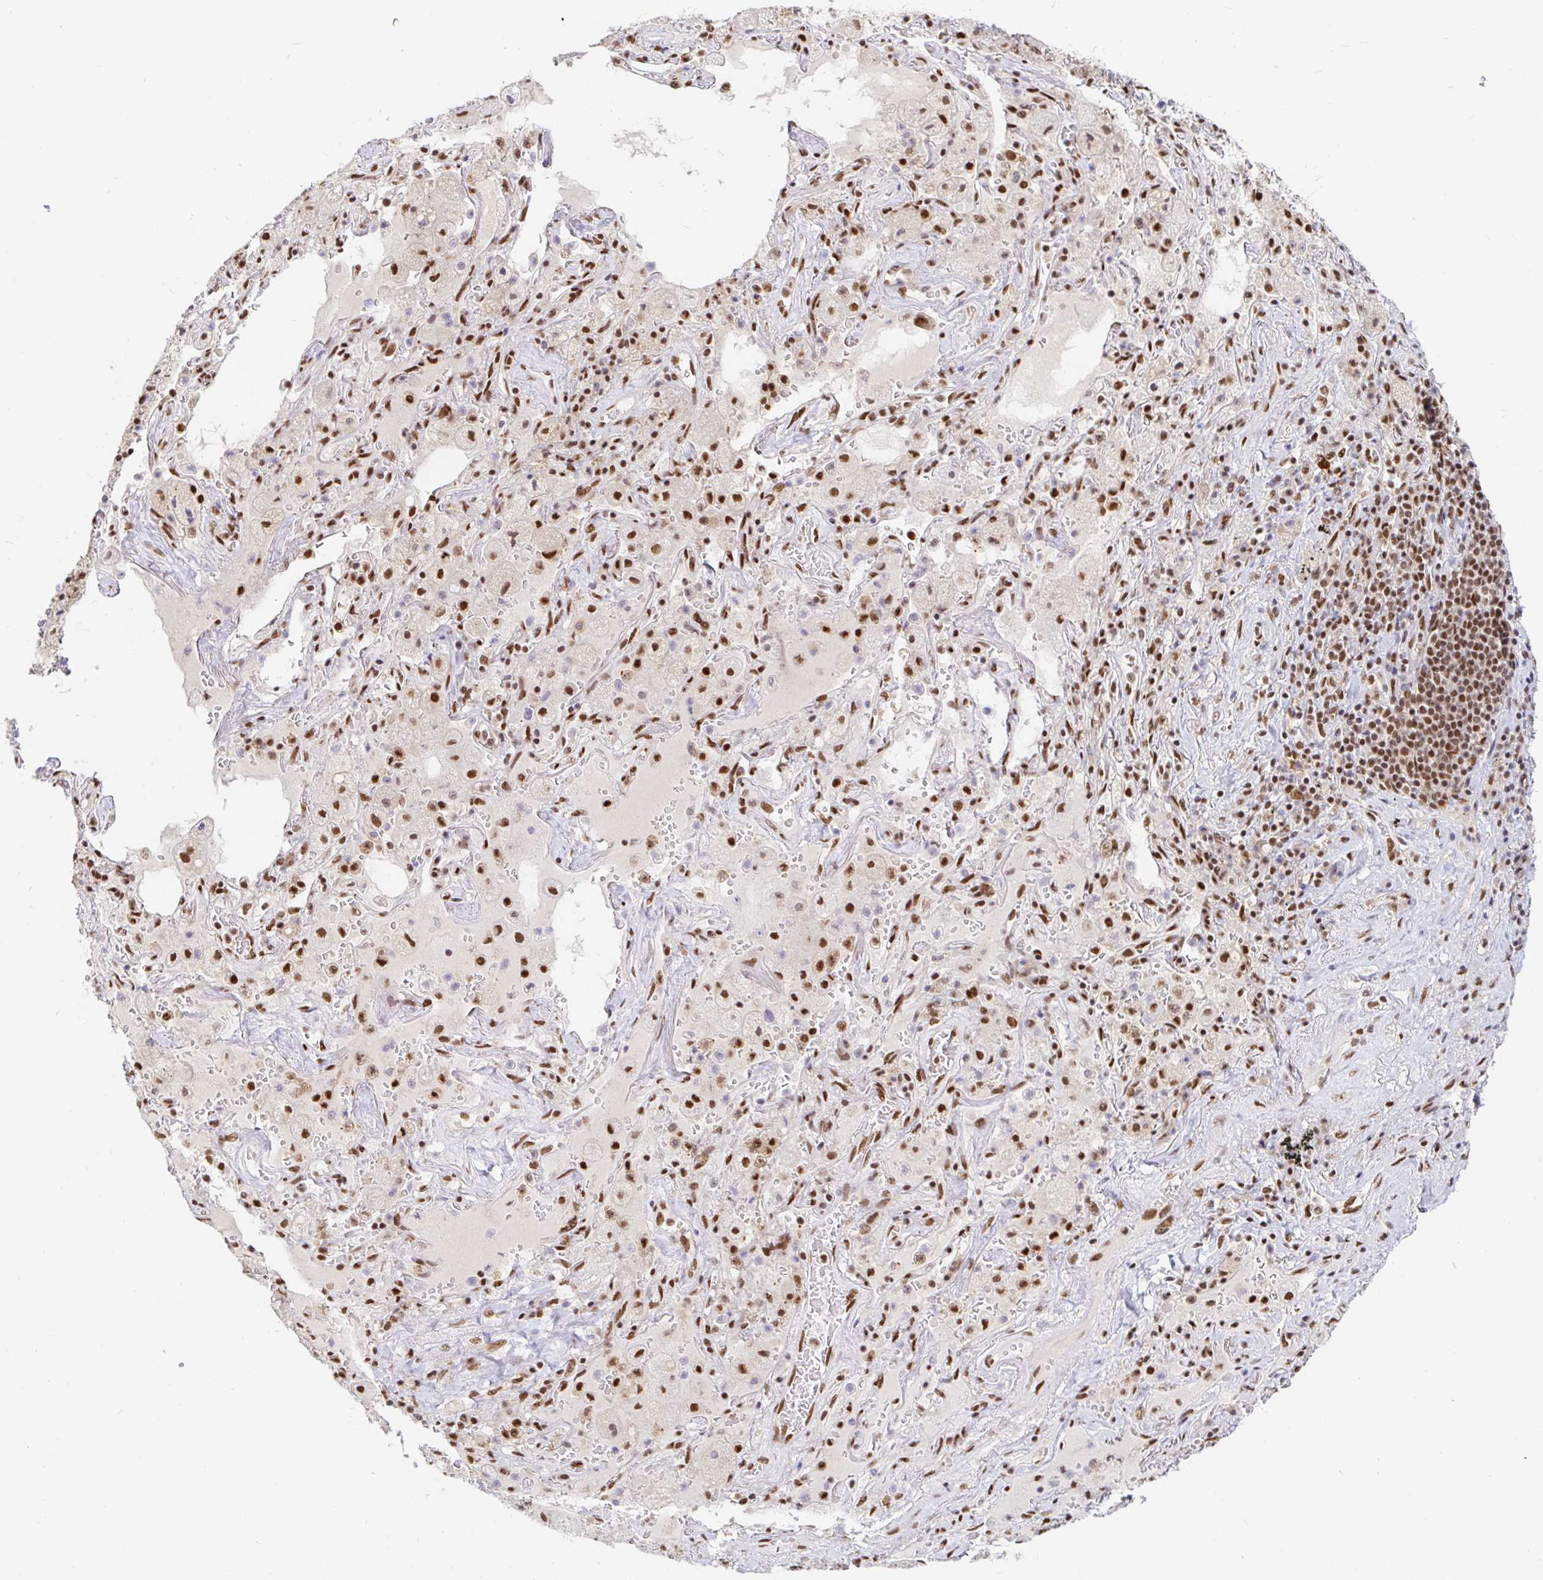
{"staining": {"intensity": "moderate", "quantity": "<25%", "location": "nuclear"}, "tissue": "adipose tissue", "cell_type": "Adipocytes", "image_type": "normal", "snomed": [{"axis": "morphology", "description": "Normal tissue, NOS"}, {"axis": "topography", "description": "Cartilage tissue"}, {"axis": "topography", "description": "Bronchus"}], "caption": "Protein expression analysis of unremarkable adipose tissue reveals moderate nuclear positivity in about <25% of adipocytes.", "gene": "RBMXL1", "patient": {"sex": "male", "age": 64}}